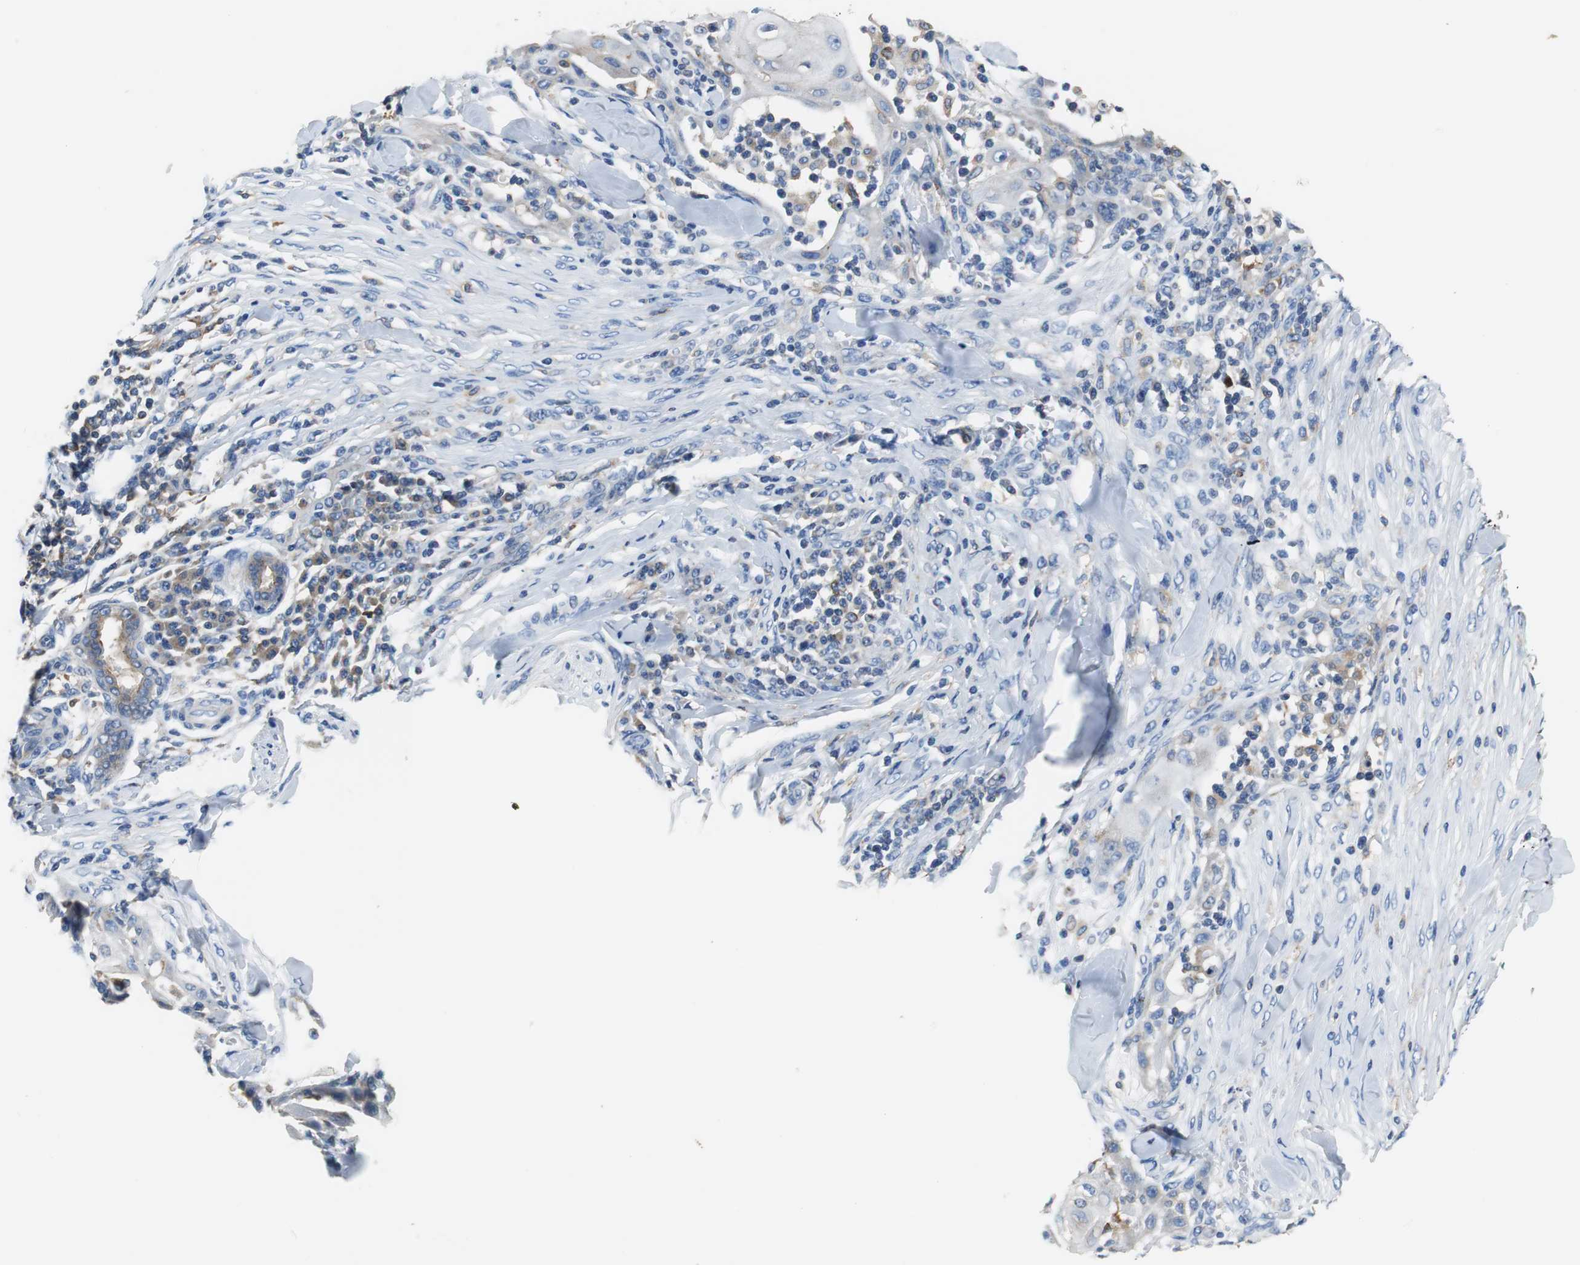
{"staining": {"intensity": "weak", "quantity": "25%-75%", "location": "cytoplasmic/membranous"}, "tissue": "skin cancer", "cell_type": "Tumor cells", "image_type": "cancer", "snomed": [{"axis": "morphology", "description": "Squamous cell carcinoma, NOS"}, {"axis": "topography", "description": "Skin"}], "caption": "DAB immunohistochemical staining of human squamous cell carcinoma (skin) exhibits weak cytoplasmic/membranous protein positivity in approximately 25%-75% of tumor cells.", "gene": "VAMP8", "patient": {"sex": "male", "age": 24}}